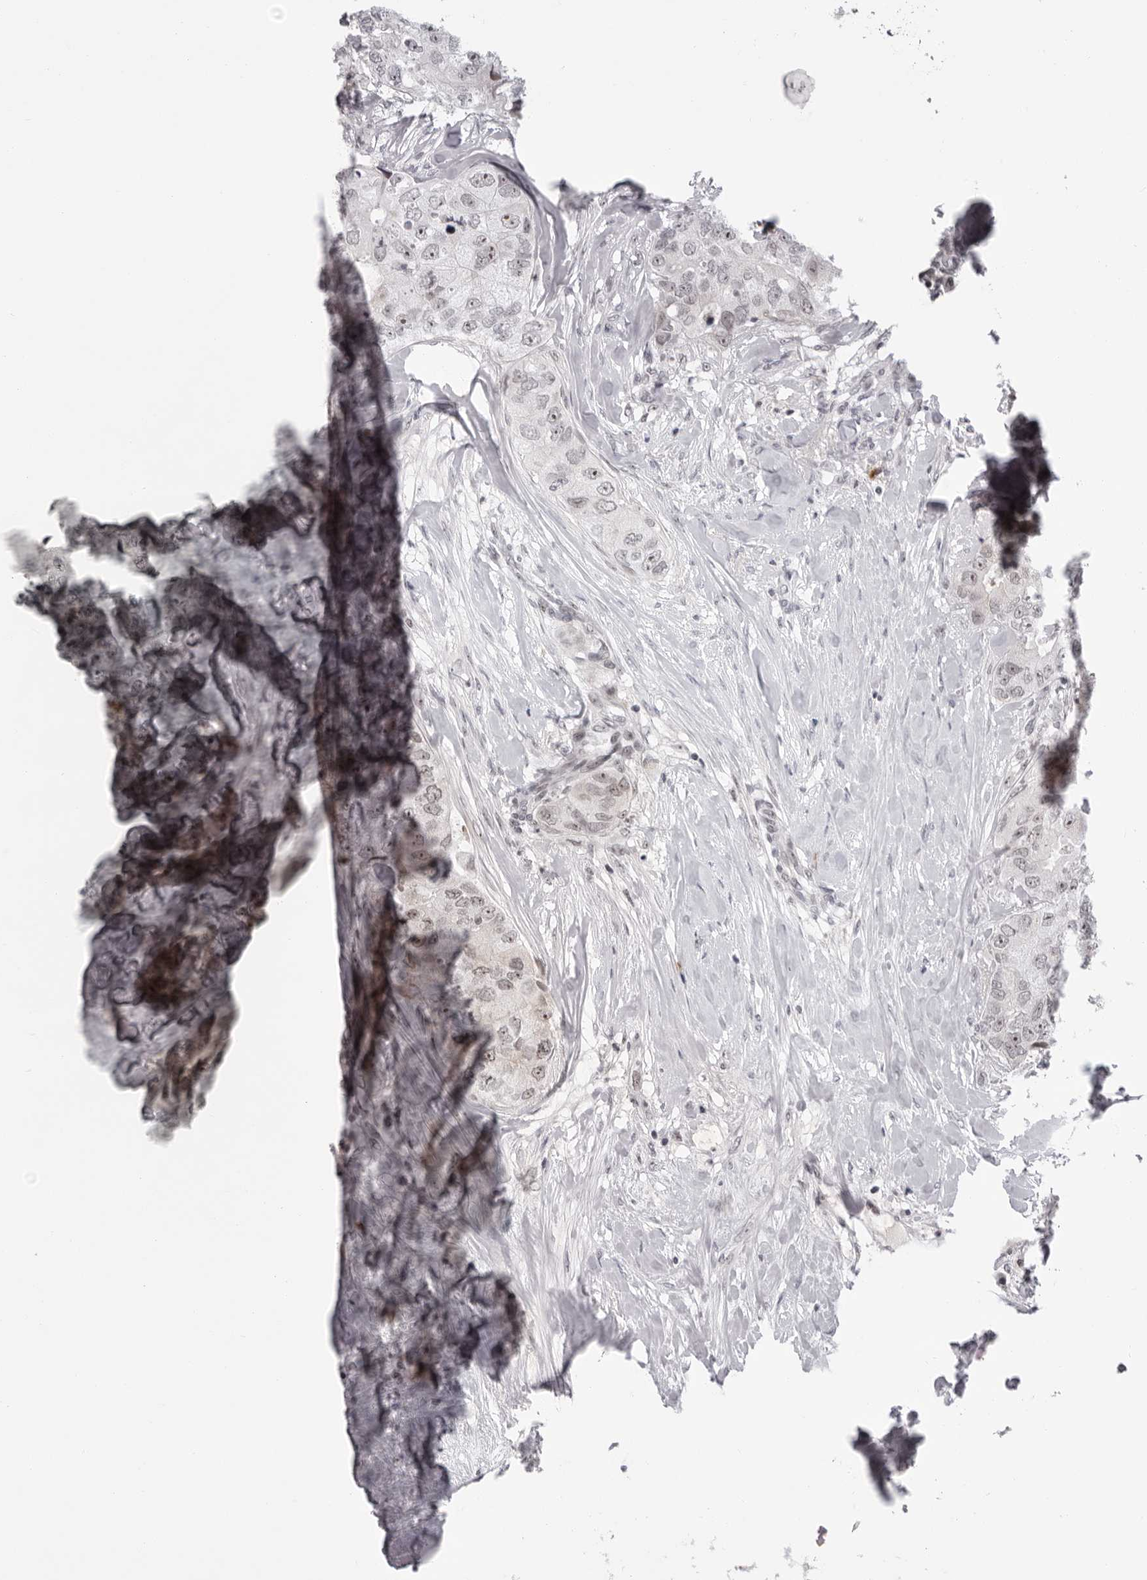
{"staining": {"intensity": "moderate", "quantity": ">75%", "location": "nuclear"}, "tissue": "breast cancer", "cell_type": "Tumor cells", "image_type": "cancer", "snomed": [{"axis": "morphology", "description": "Duct carcinoma"}, {"axis": "topography", "description": "Breast"}], "caption": "Immunohistochemistry (IHC) (DAB) staining of breast cancer reveals moderate nuclear protein positivity in about >75% of tumor cells.", "gene": "EXOSC10", "patient": {"sex": "female", "age": 62}}